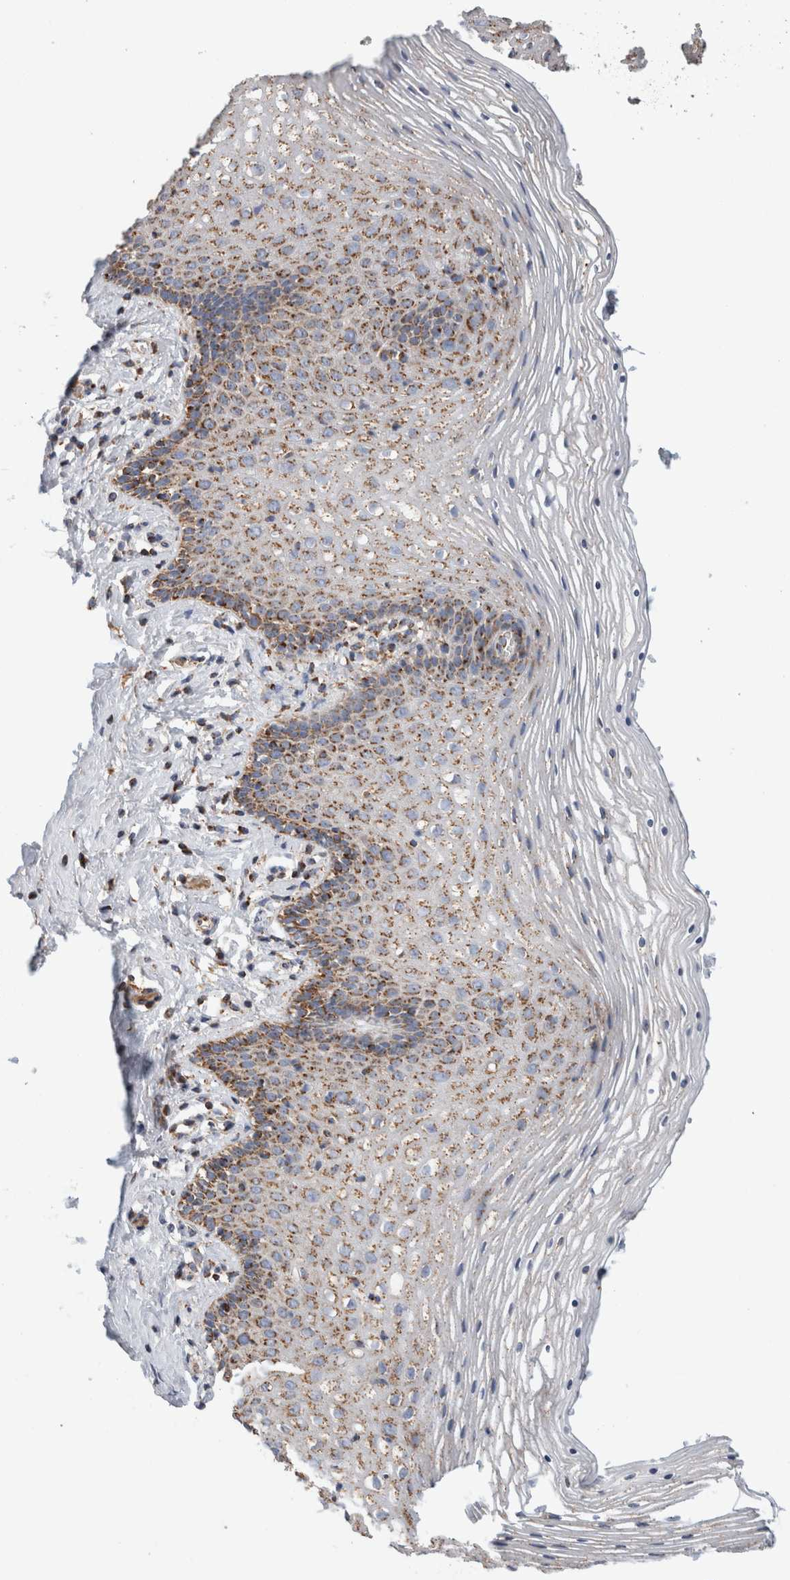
{"staining": {"intensity": "moderate", "quantity": "<25%", "location": "cytoplasmic/membranous"}, "tissue": "vagina", "cell_type": "Squamous epithelial cells", "image_type": "normal", "snomed": [{"axis": "morphology", "description": "Normal tissue, NOS"}, {"axis": "topography", "description": "Vagina"}], "caption": "A low amount of moderate cytoplasmic/membranous positivity is present in about <25% of squamous epithelial cells in unremarkable vagina.", "gene": "IARS2", "patient": {"sex": "female", "age": 32}}